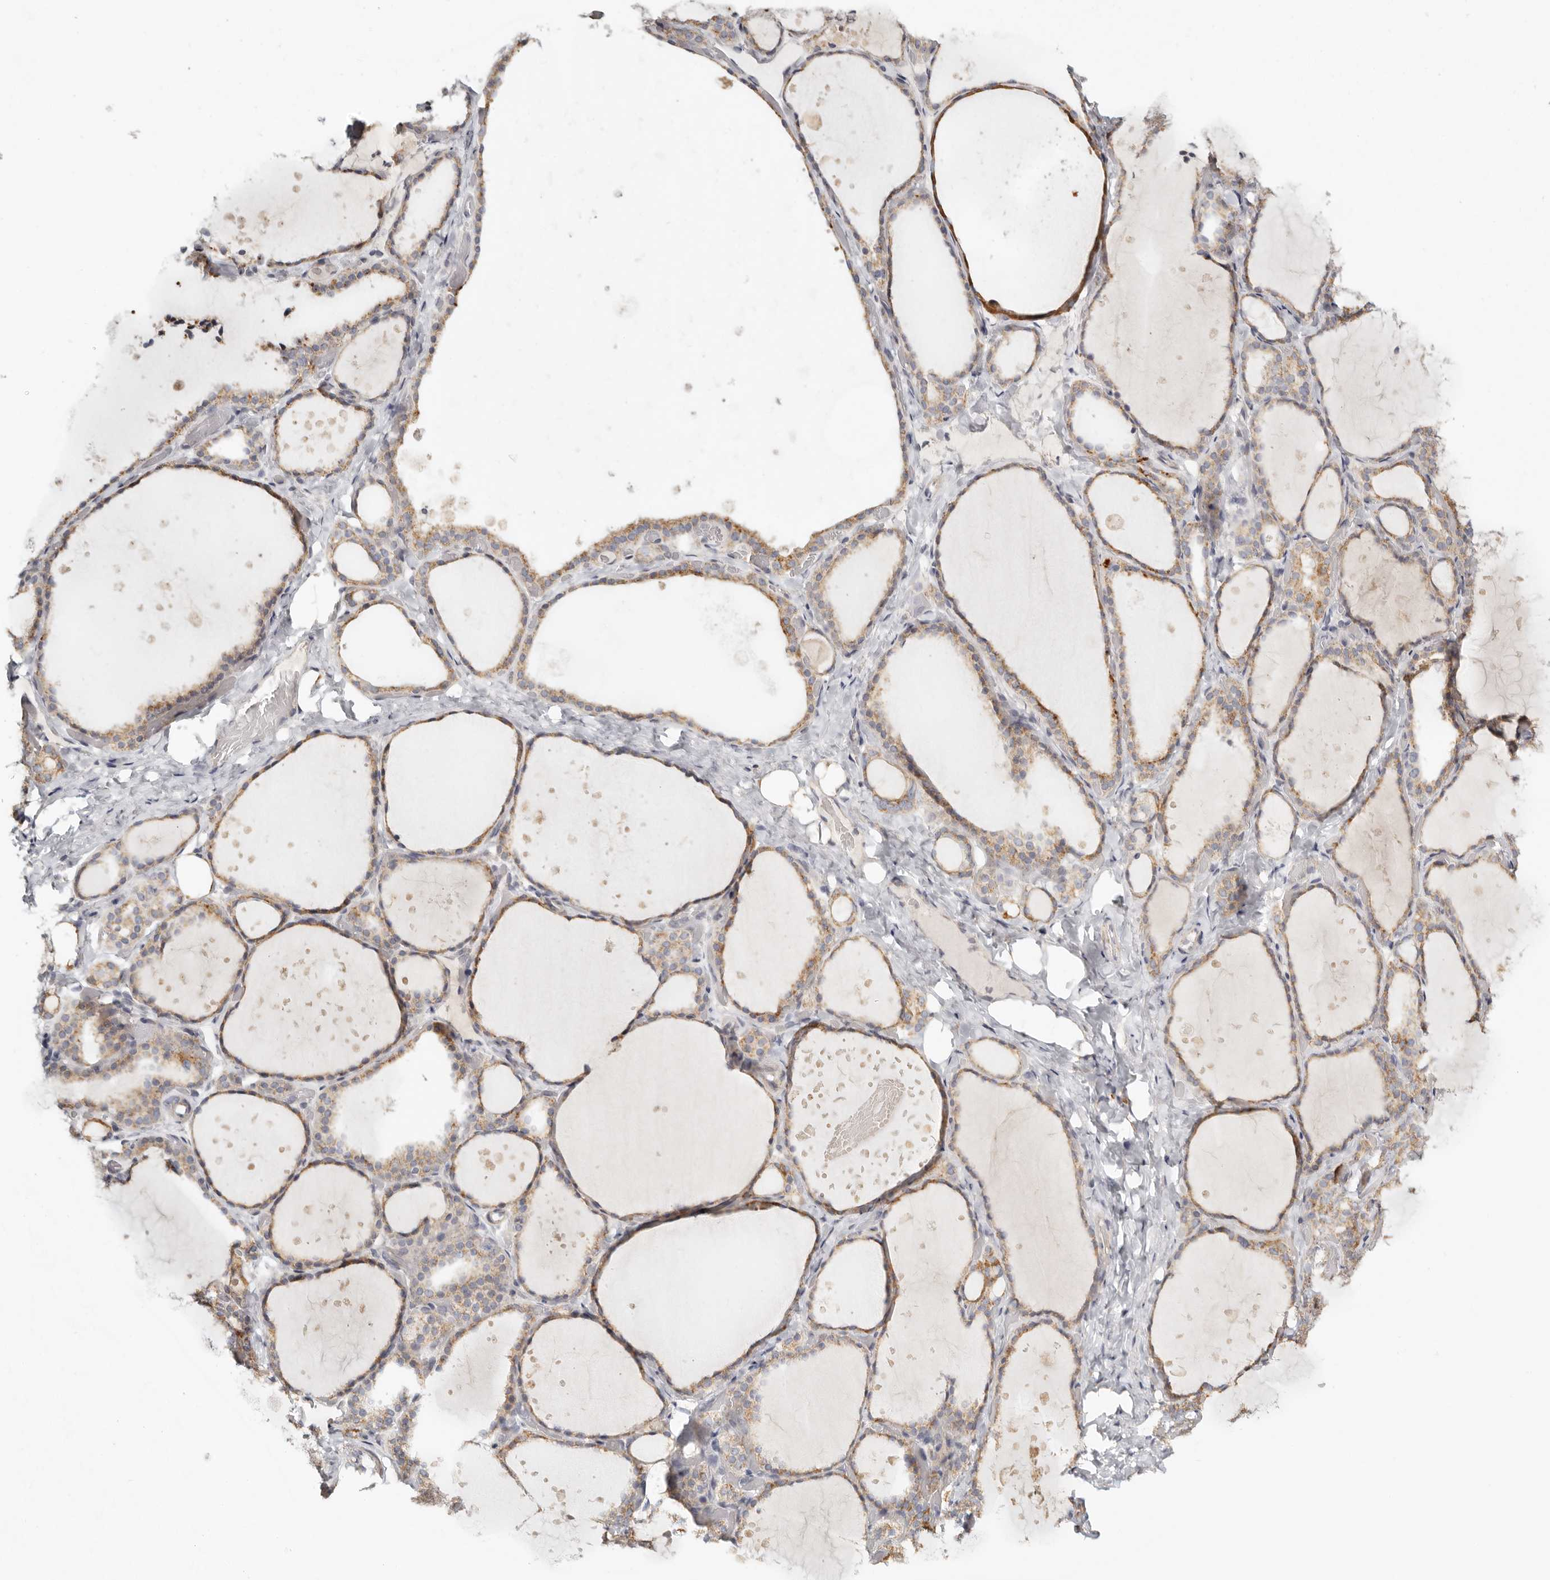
{"staining": {"intensity": "moderate", "quantity": ">75%", "location": "cytoplasmic/membranous"}, "tissue": "thyroid gland", "cell_type": "Glandular cells", "image_type": "normal", "snomed": [{"axis": "morphology", "description": "Normal tissue, NOS"}, {"axis": "topography", "description": "Thyroid gland"}], "caption": "About >75% of glandular cells in normal thyroid gland reveal moderate cytoplasmic/membranous protein staining as visualized by brown immunohistochemical staining.", "gene": "KDF1", "patient": {"sex": "female", "age": 44}}